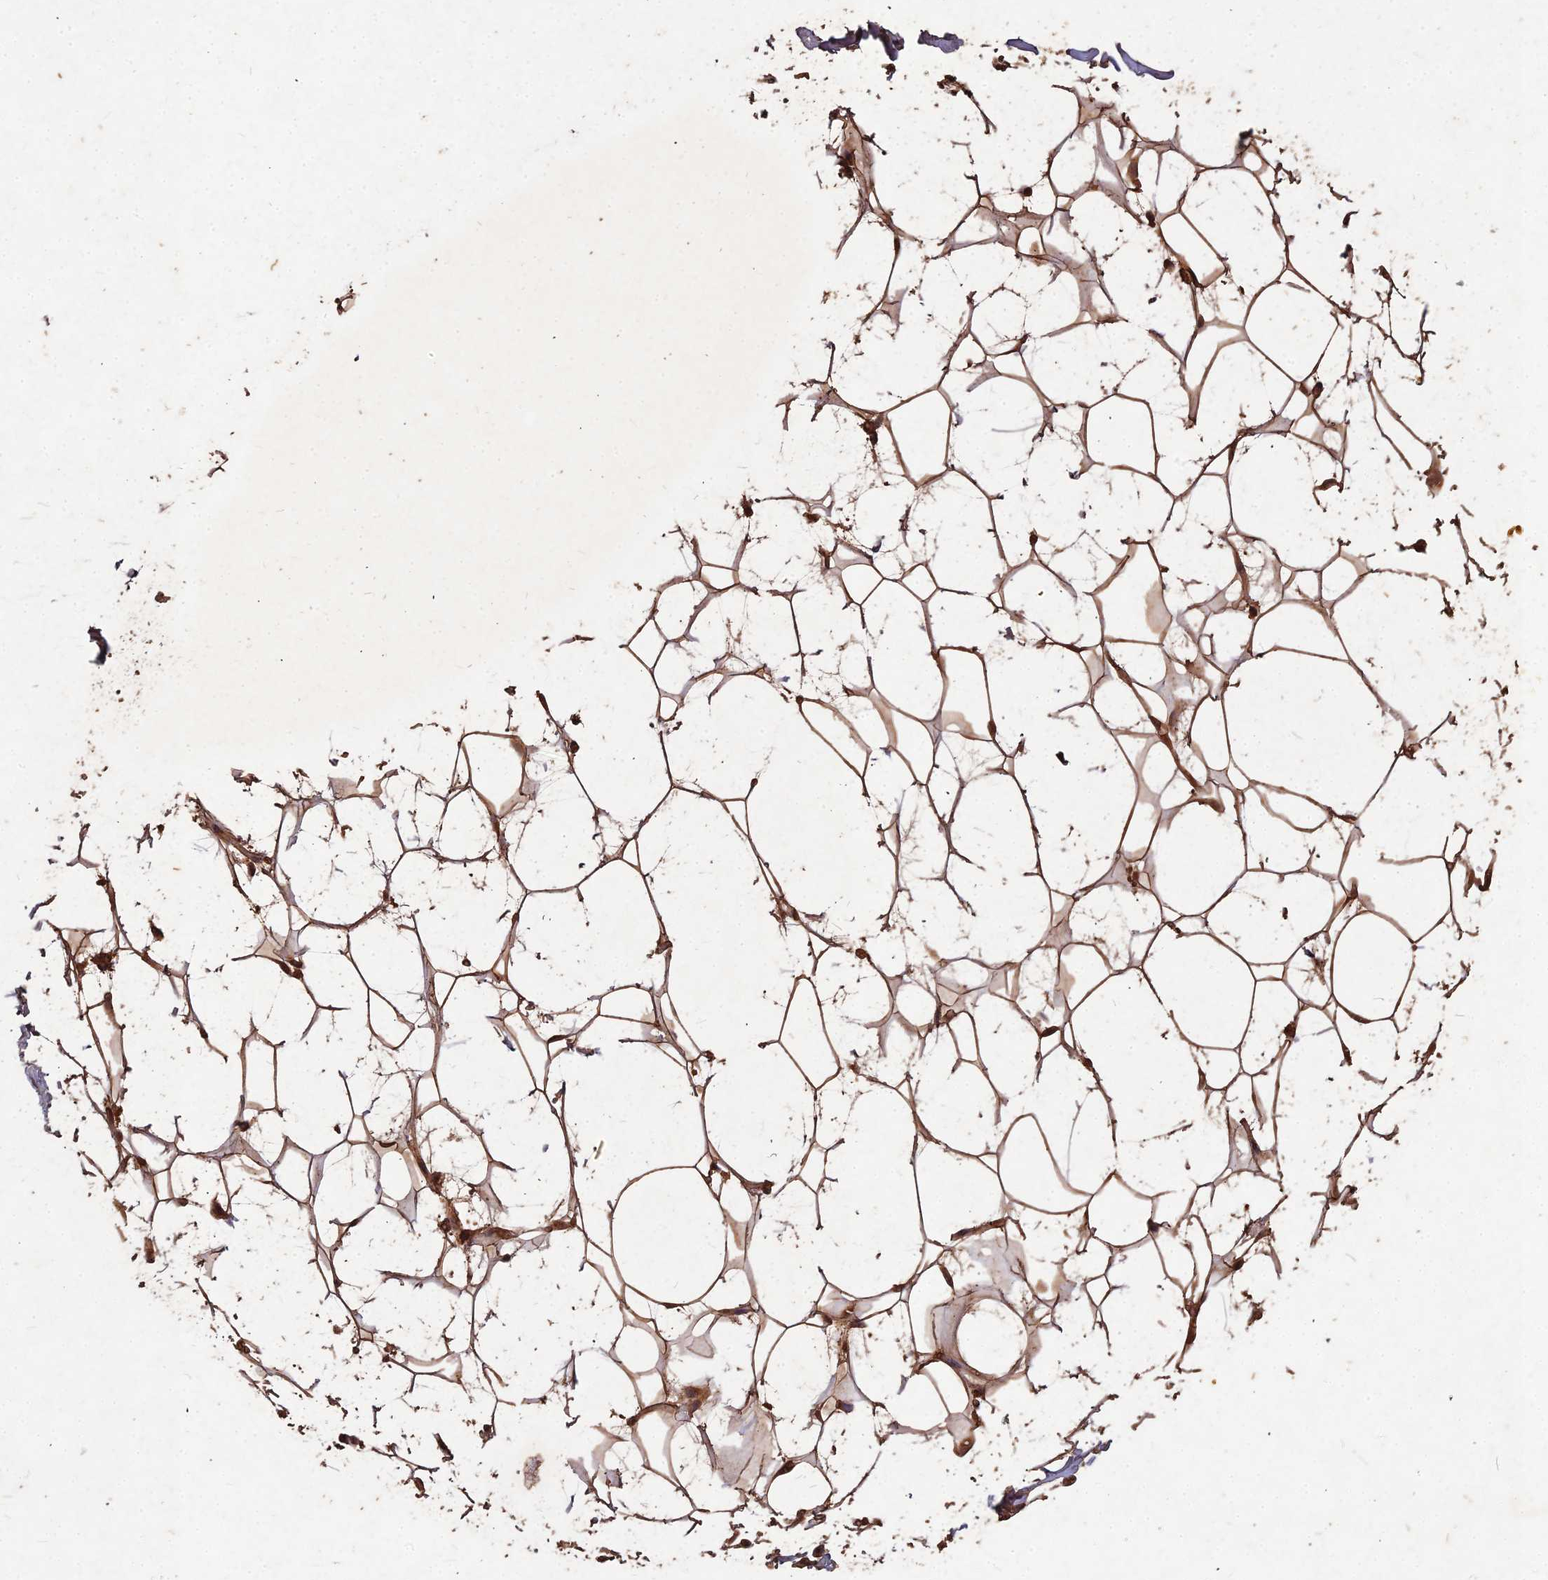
{"staining": {"intensity": "strong", "quantity": ">75%", "location": "cytoplasmic/membranous"}, "tissue": "adipose tissue", "cell_type": "Adipocytes", "image_type": "normal", "snomed": [{"axis": "morphology", "description": "Normal tissue, NOS"}, {"axis": "topography", "description": "Breast"}], "caption": "The micrograph shows staining of unremarkable adipose tissue, revealing strong cytoplasmic/membranous protein staining (brown color) within adipocytes. (Stains: DAB in brown, nuclei in blue, Microscopy: brightfield microscopy at high magnification).", "gene": "SYMPK", "patient": {"sex": "female", "age": 26}}